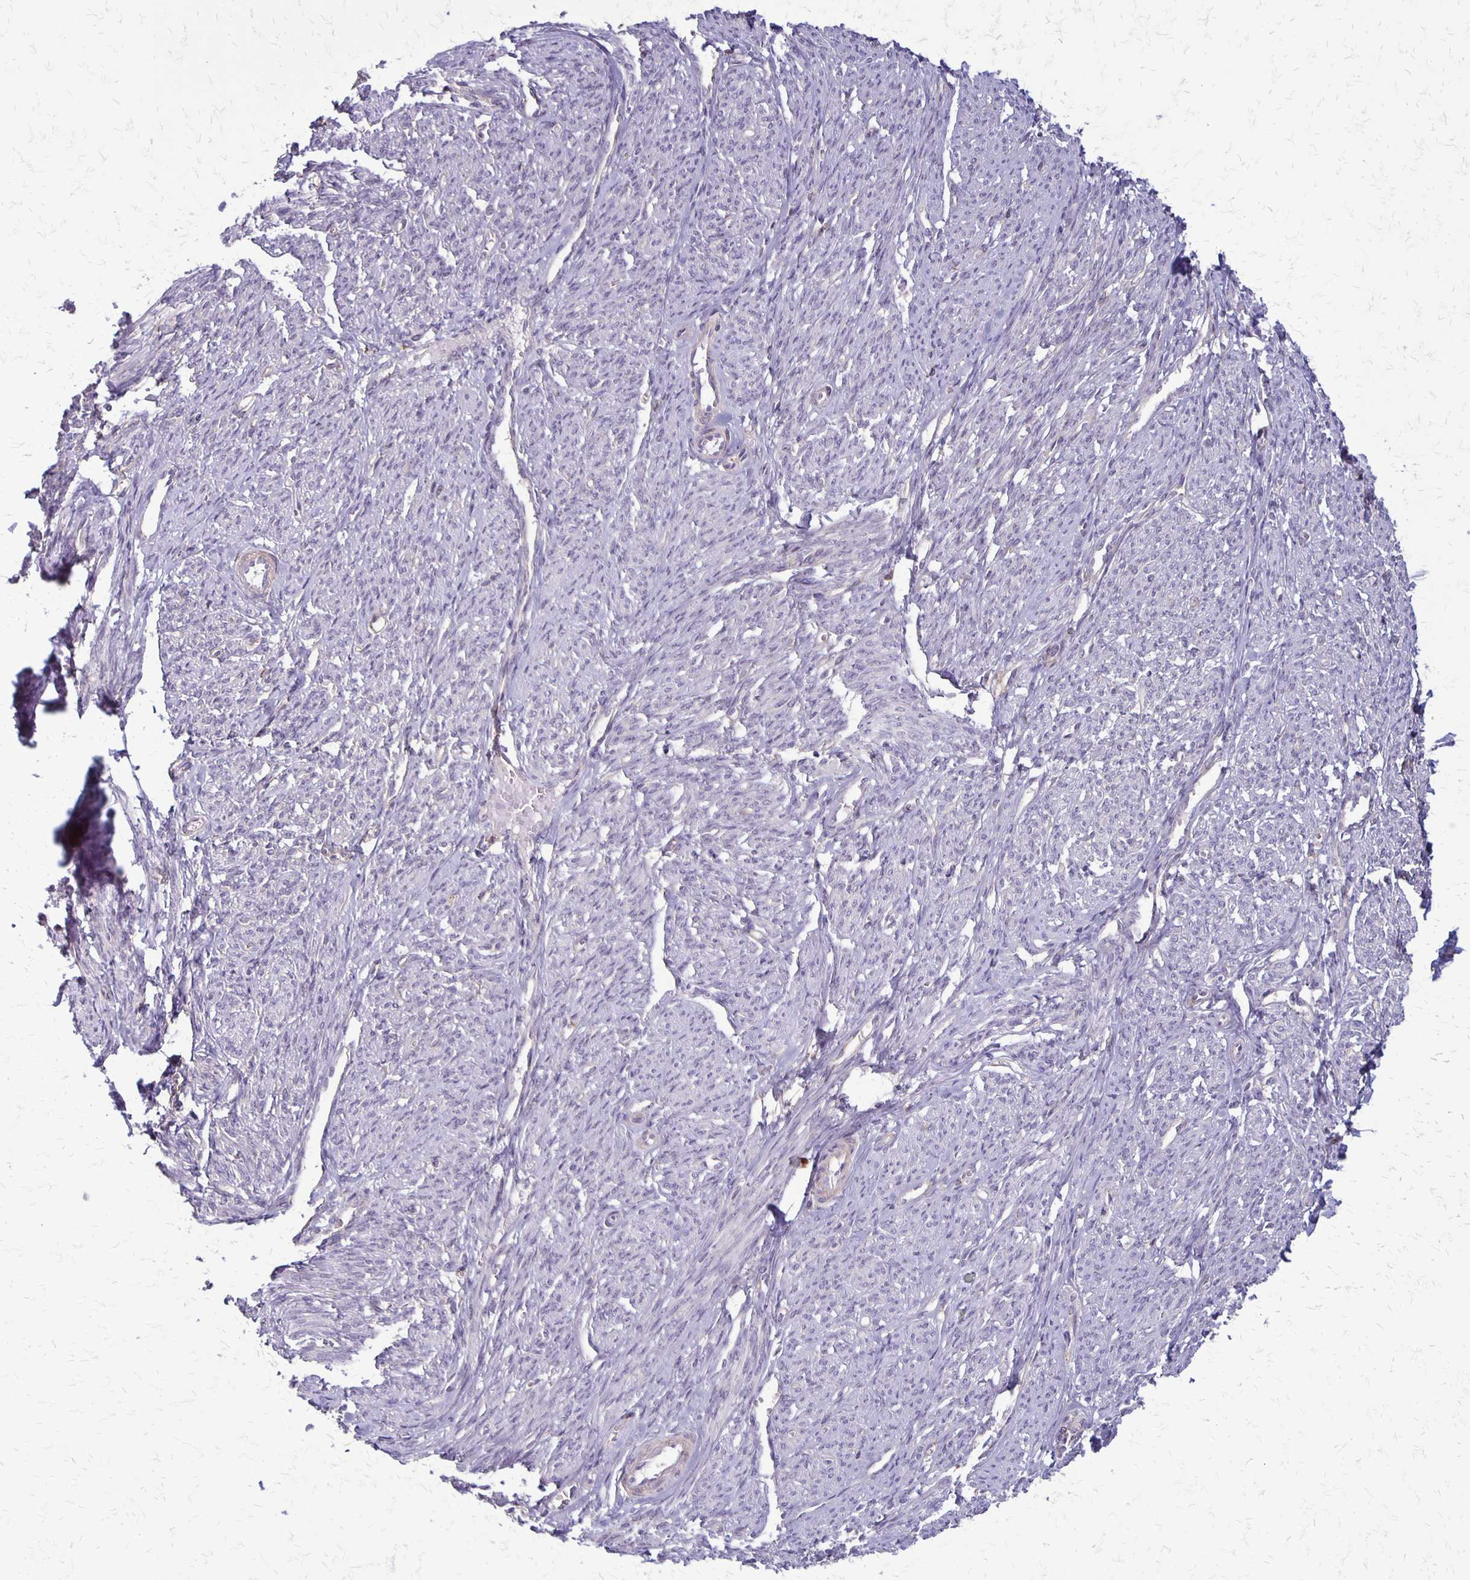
{"staining": {"intensity": "negative", "quantity": "none", "location": "none"}, "tissue": "smooth muscle", "cell_type": "Smooth muscle cells", "image_type": "normal", "snomed": [{"axis": "morphology", "description": "Normal tissue, NOS"}, {"axis": "topography", "description": "Smooth muscle"}], "caption": "Immunohistochemical staining of unremarkable smooth muscle demonstrates no significant positivity in smooth muscle cells. (DAB (3,3'-diaminobenzidine) immunohistochemistry (IHC) with hematoxylin counter stain).", "gene": "SEPTIN5", "patient": {"sex": "female", "age": 65}}